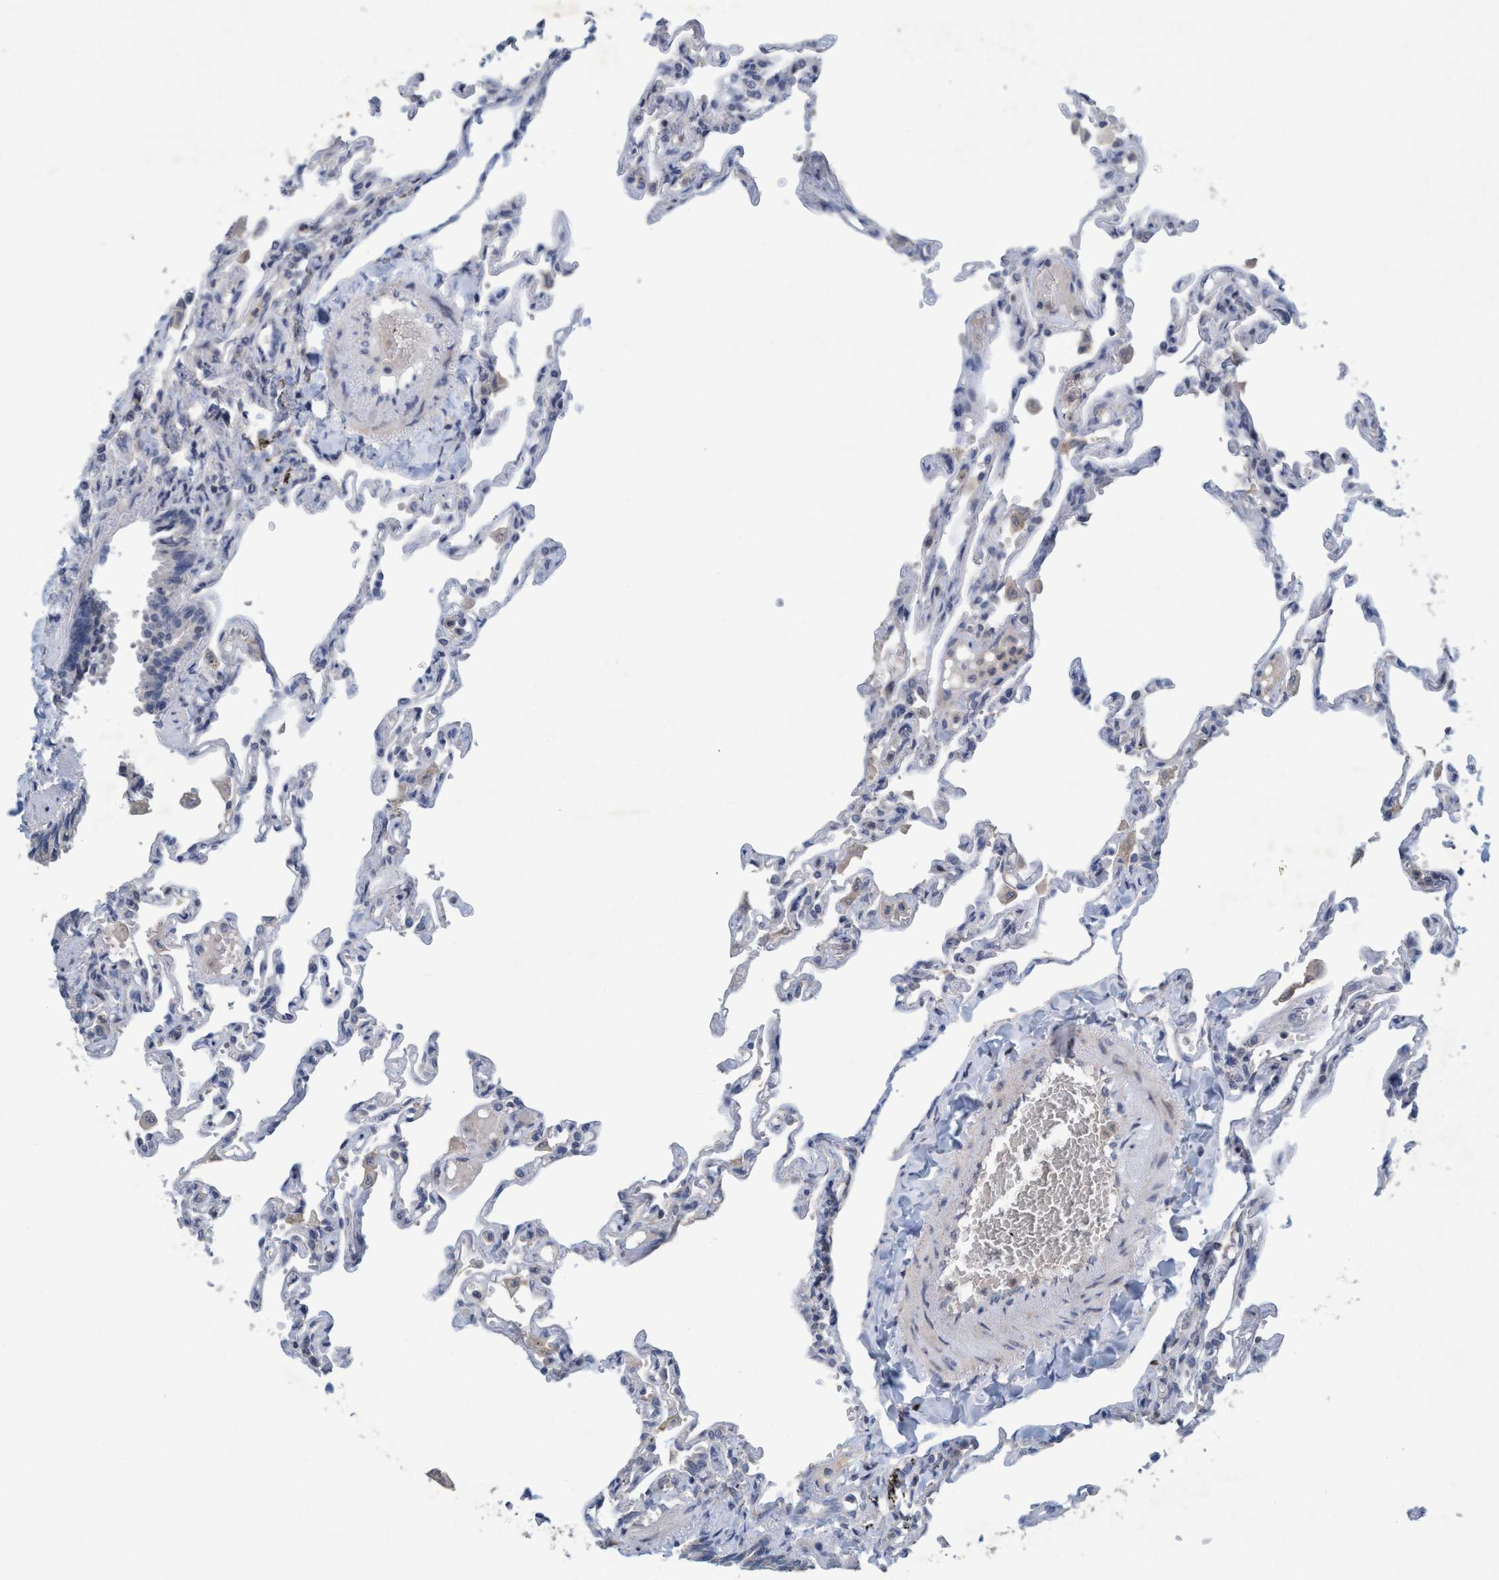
{"staining": {"intensity": "negative", "quantity": "none", "location": "none"}, "tissue": "lung", "cell_type": "Alveolar cells", "image_type": "normal", "snomed": [{"axis": "morphology", "description": "Normal tissue, NOS"}, {"axis": "topography", "description": "Lung"}], "caption": "Image shows no significant protein staining in alveolar cells of benign lung.", "gene": "RNF208", "patient": {"sex": "male", "age": 21}}